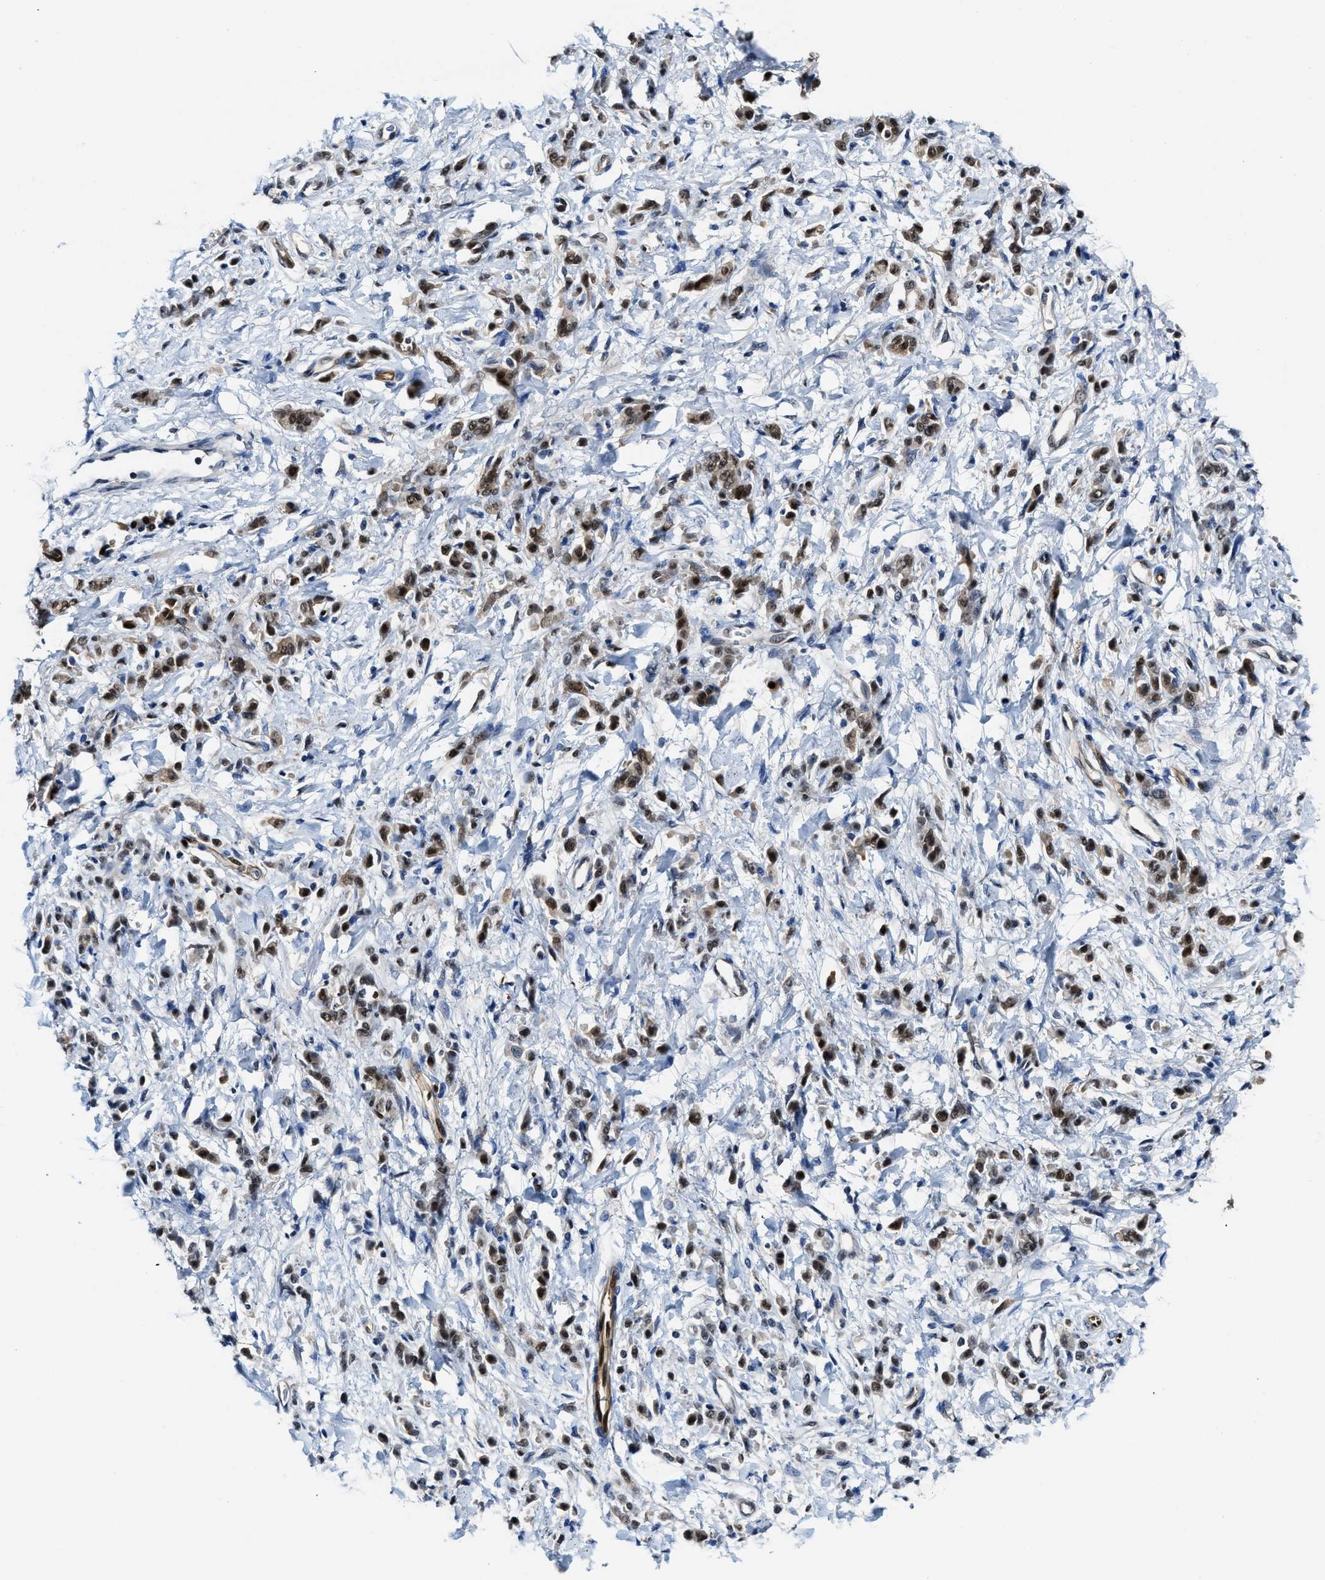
{"staining": {"intensity": "moderate", "quantity": ">75%", "location": "nuclear"}, "tissue": "stomach cancer", "cell_type": "Tumor cells", "image_type": "cancer", "snomed": [{"axis": "morphology", "description": "Normal tissue, NOS"}, {"axis": "morphology", "description": "Adenocarcinoma, NOS"}, {"axis": "topography", "description": "Stomach"}], "caption": "Moderate nuclear protein positivity is present in approximately >75% of tumor cells in stomach adenocarcinoma.", "gene": "LTA4H", "patient": {"sex": "male", "age": 82}}